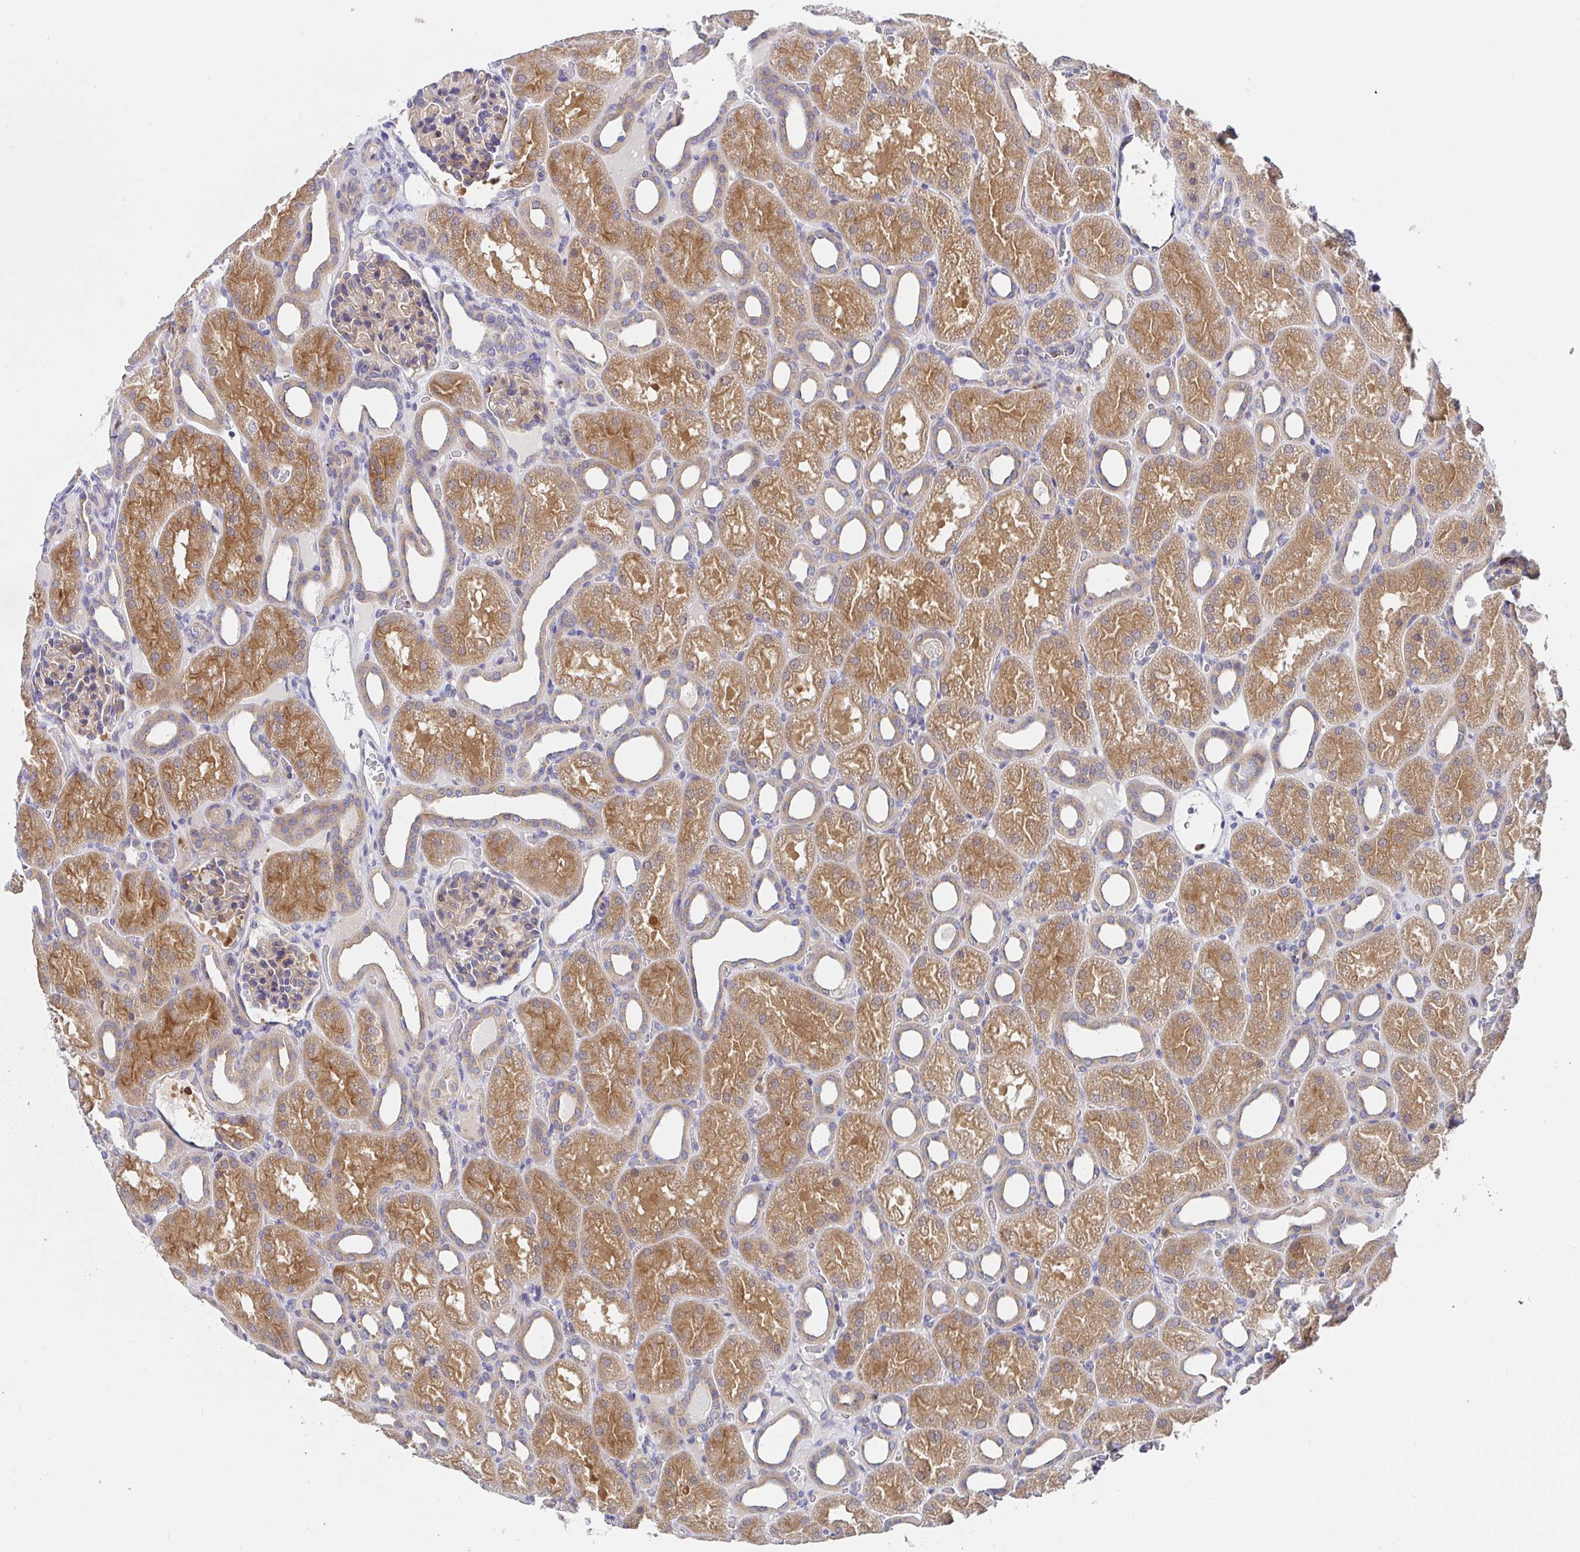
{"staining": {"intensity": "weak", "quantity": "25%-75%", "location": "cytoplasmic/membranous"}, "tissue": "kidney", "cell_type": "Cells in glomeruli", "image_type": "normal", "snomed": [{"axis": "morphology", "description": "Normal tissue, NOS"}, {"axis": "topography", "description": "Kidney"}], "caption": "Immunohistochemistry (IHC) of unremarkable kidney reveals low levels of weak cytoplasmic/membranous staining in about 25%-75% of cells in glomeruli.", "gene": "GOLGA1", "patient": {"sex": "male", "age": 2}}